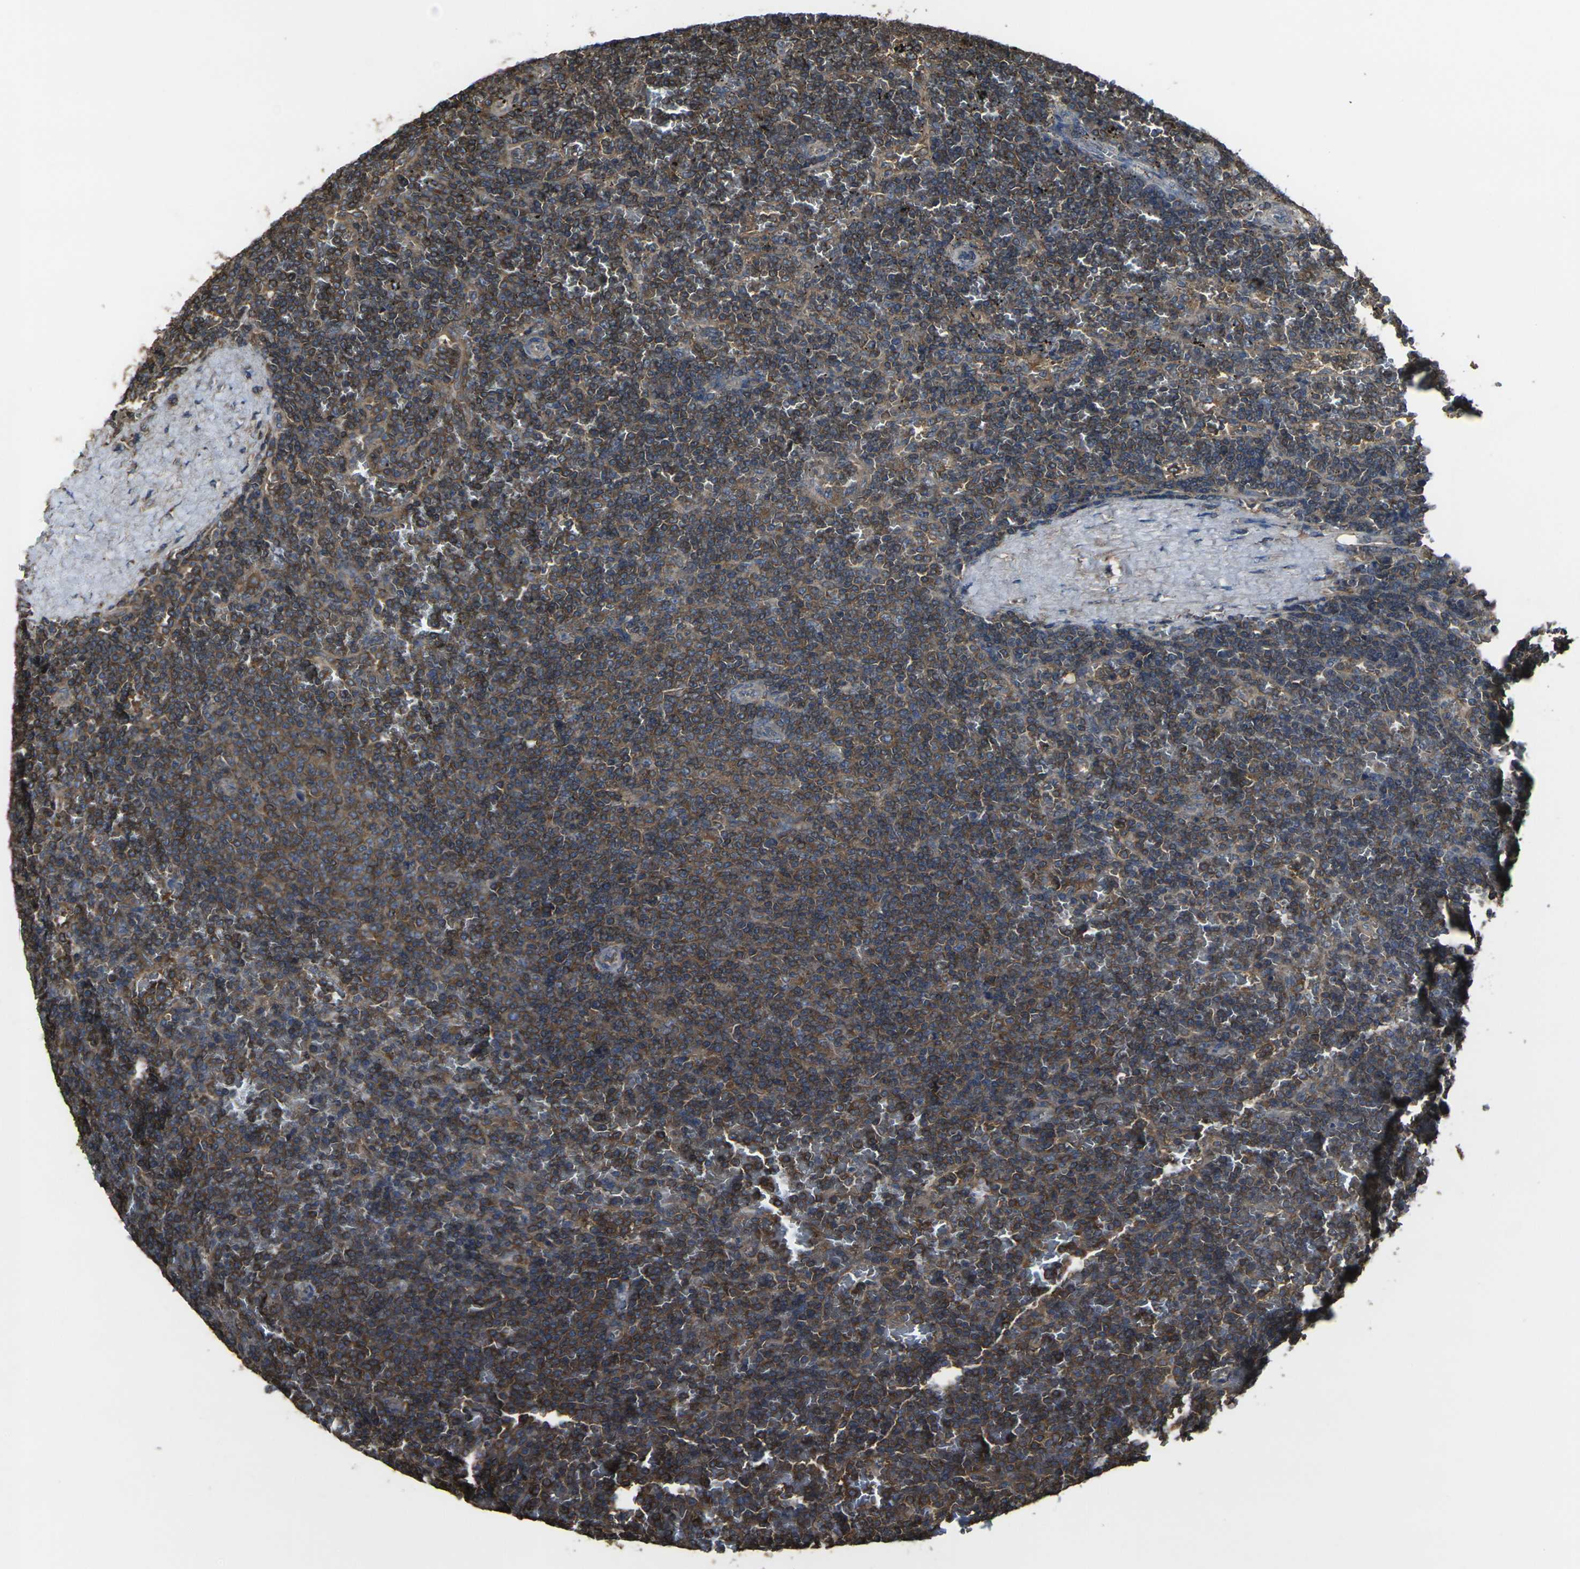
{"staining": {"intensity": "weak", "quantity": ">75%", "location": "cytoplasmic/membranous"}, "tissue": "lymphoma", "cell_type": "Tumor cells", "image_type": "cancer", "snomed": [{"axis": "morphology", "description": "Malignant lymphoma, non-Hodgkin's type, Low grade"}, {"axis": "topography", "description": "Spleen"}], "caption": "There is low levels of weak cytoplasmic/membranous staining in tumor cells of low-grade malignant lymphoma, non-Hodgkin's type, as demonstrated by immunohistochemical staining (brown color).", "gene": "PRKACB", "patient": {"sex": "female", "age": 77}}